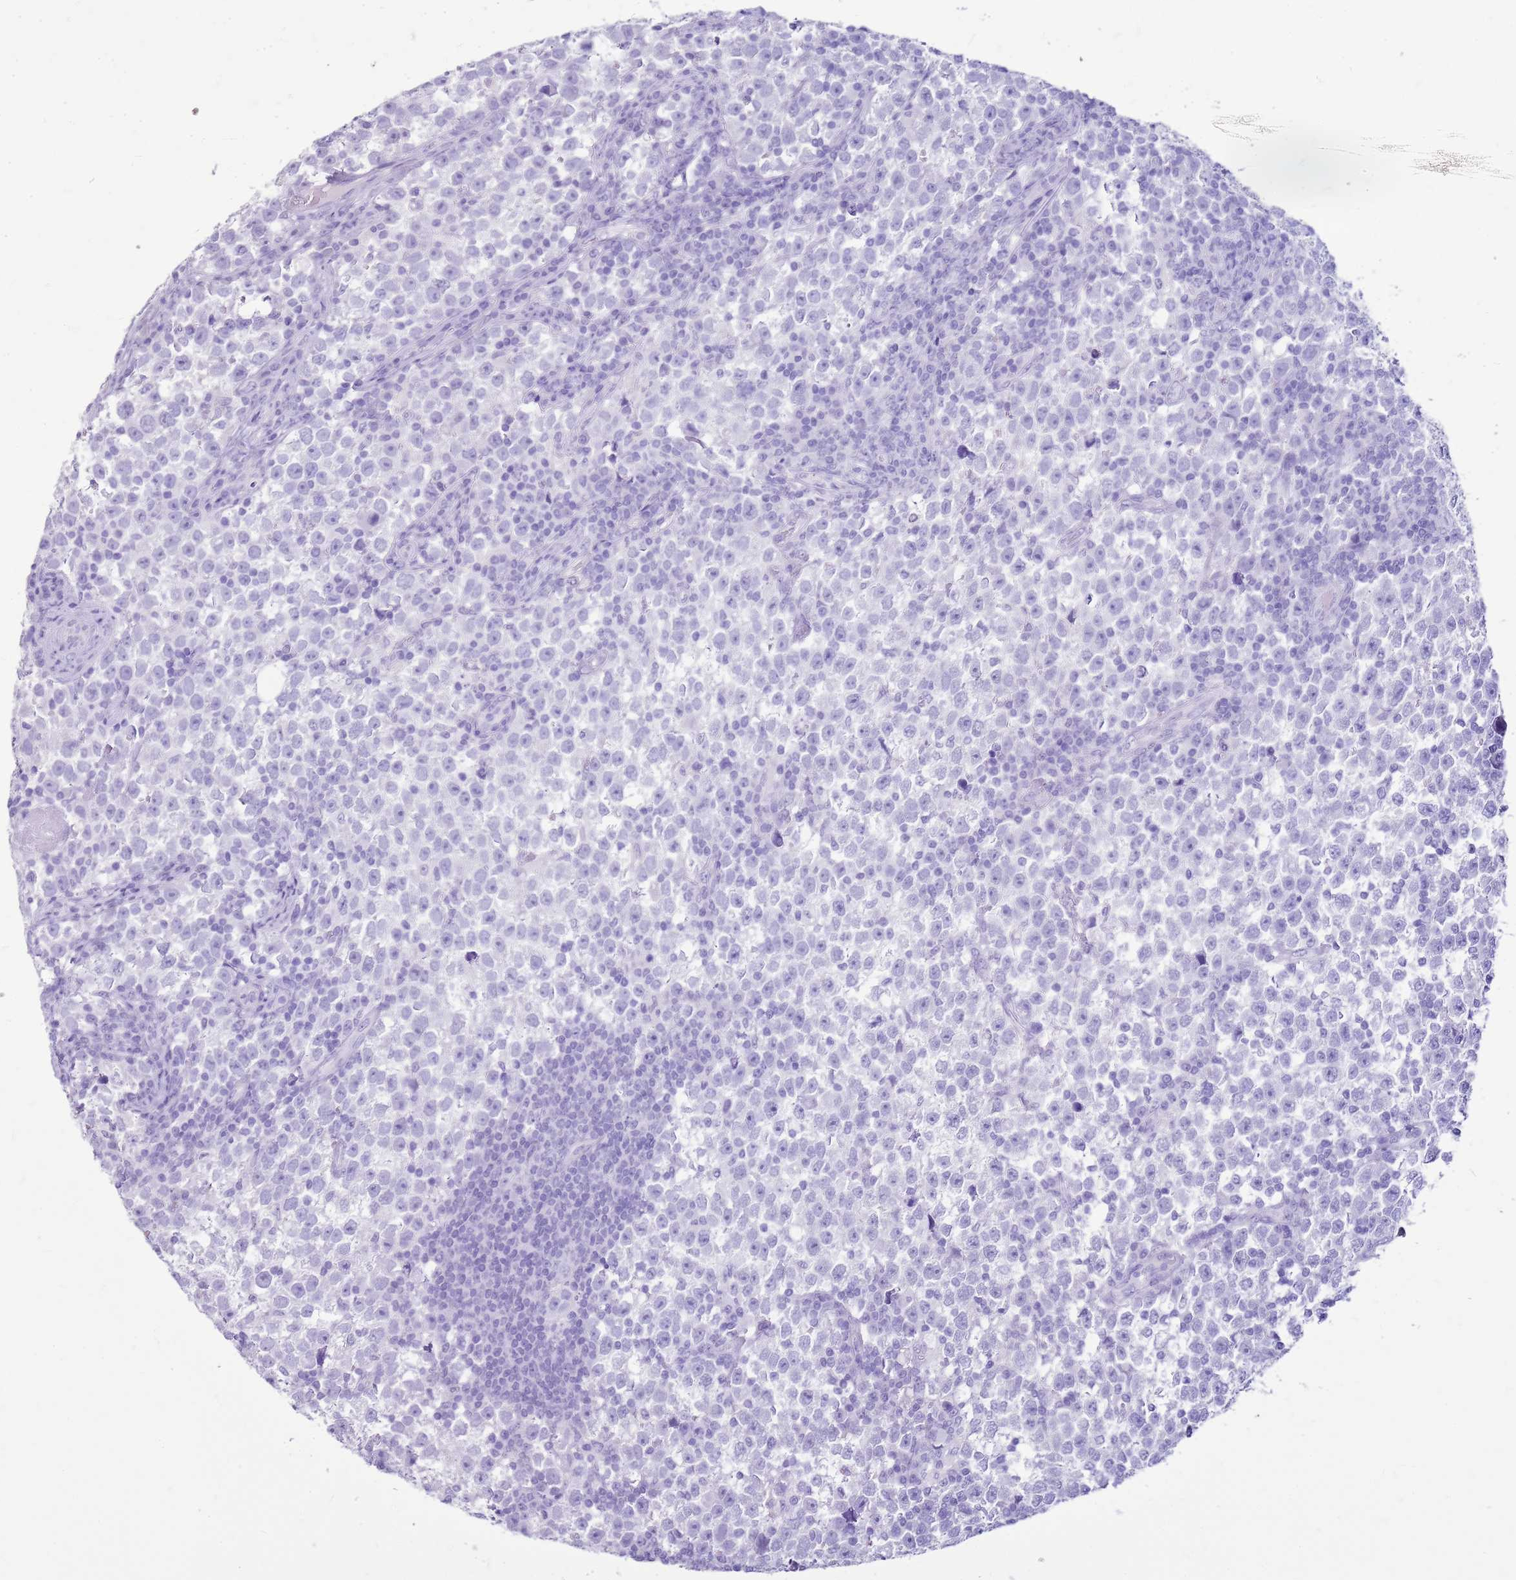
{"staining": {"intensity": "negative", "quantity": "none", "location": "none"}, "tissue": "testis cancer", "cell_type": "Tumor cells", "image_type": "cancer", "snomed": [{"axis": "morphology", "description": "Normal tissue, NOS"}, {"axis": "morphology", "description": "Seminoma, NOS"}, {"axis": "topography", "description": "Testis"}], "caption": "Tumor cells are negative for brown protein staining in testis cancer.", "gene": "CA8", "patient": {"sex": "male", "age": 43}}